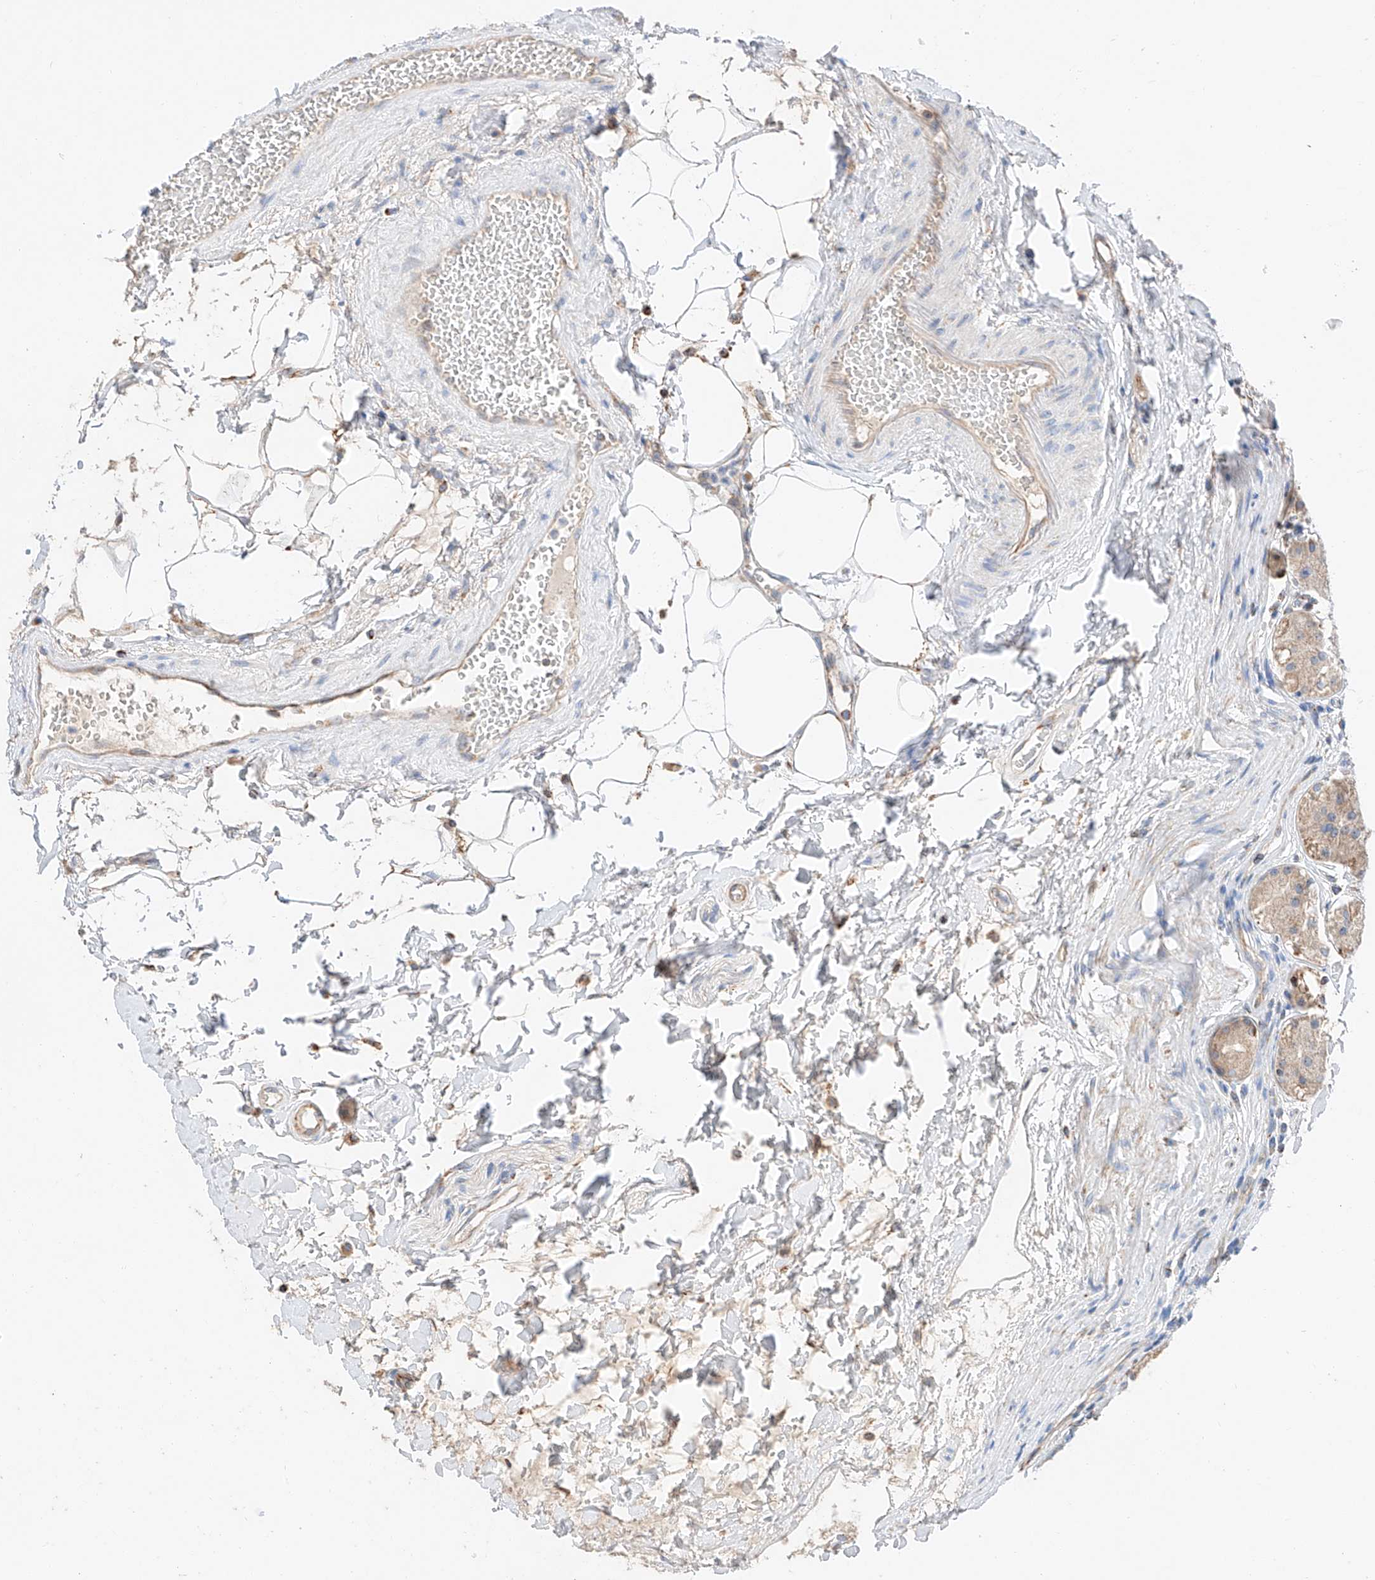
{"staining": {"intensity": "weak", "quantity": "<25%", "location": "cytoplasmic/membranous"}, "tissue": "stomach", "cell_type": "Glandular cells", "image_type": "normal", "snomed": [{"axis": "morphology", "description": "Normal tissue, NOS"}, {"axis": "topography", "description": "Stomach"}, {"axis": "topography", "description": "Stomach, lower"}], "caption": "The micrograph displays no significant staining in glandular cells of stomach.", "gene": "RUSC1", "patient": {"sex": "female", "age": 56}}